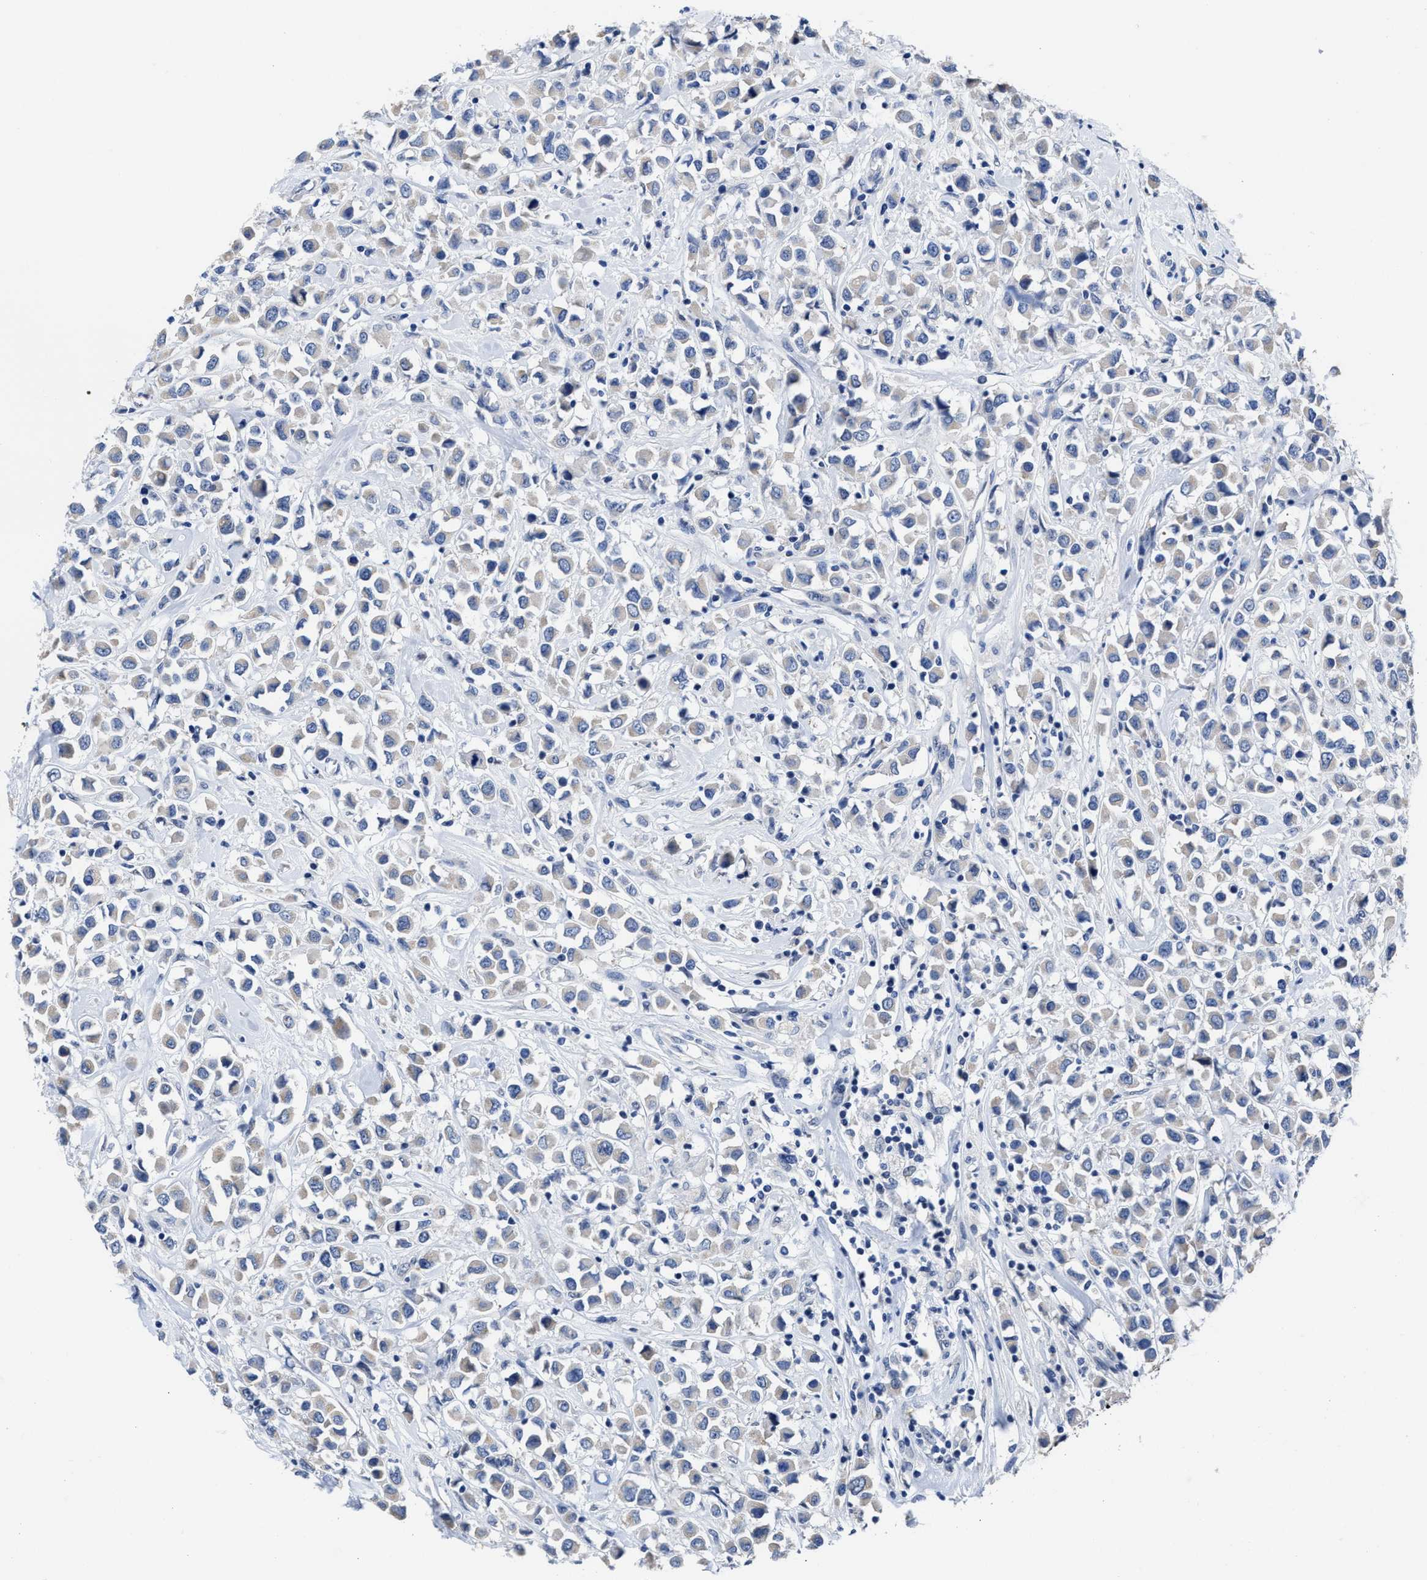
{"staining": {"intensity": "negative", "quantity": "none", "location": "none"}, "tissue": "breast cancer", "cell_type": "Tumor cells", "image_type": "cancer", "snomed": [{"axis": "morphology", "description": "Duct carcinoma"}, {"axis": "topography", "description": "Breast"}], "caption": "Immunohistochemical staining of human breast cancer reveals no significant expression in tumor cells.", "gene": "HOOK1", "patient": {"sex": "female", "age": 61}}